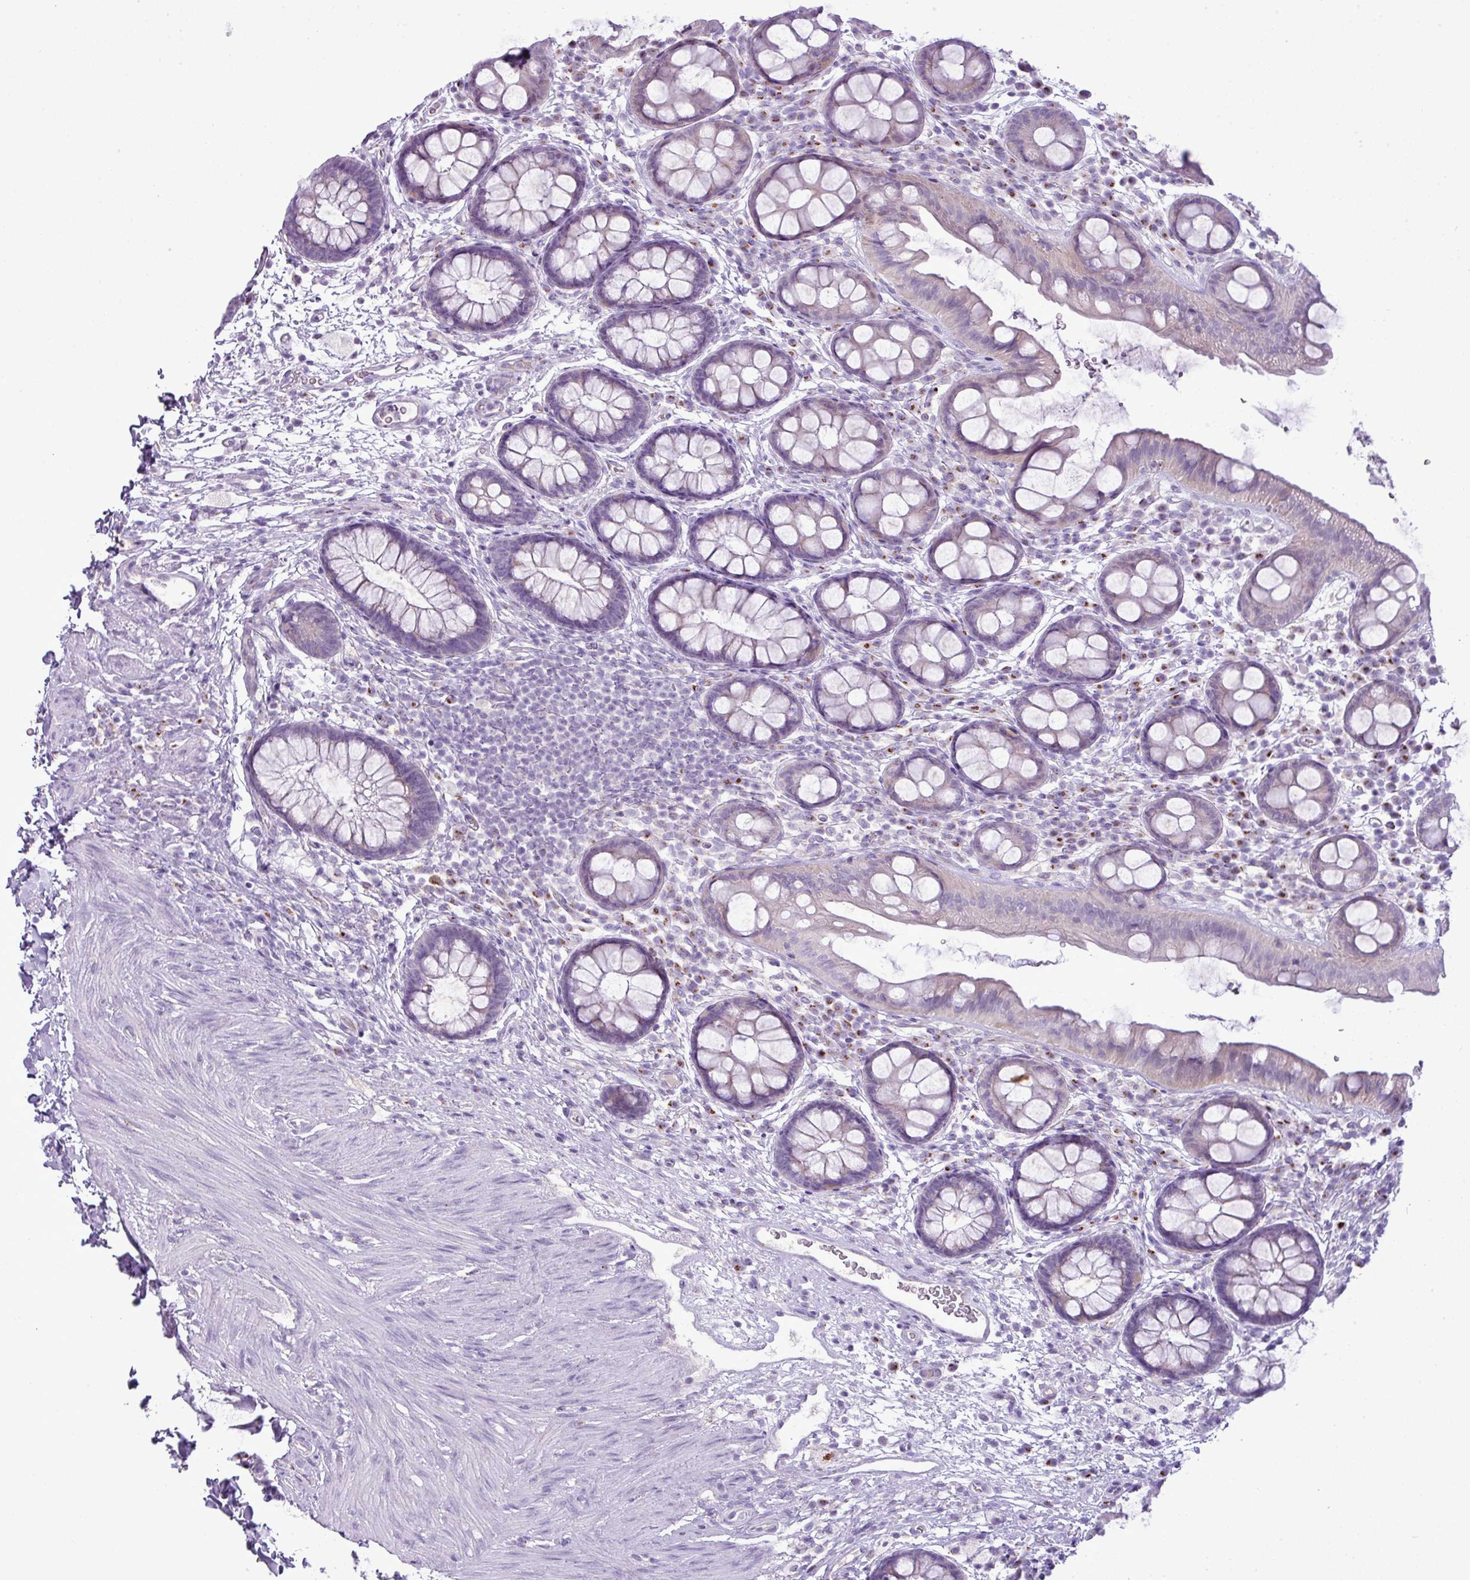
{"staining": {"intensity": "negative", "quantity": "none", "location": "none"}, "tissue": "rectum", "cell_type": "Glandular cells", "image_type": "normal", "snomed": [{"axis": "morphology", "description": "Normal tissue, NOS"}, {"axis": "topography", "description": "Rectum"}, {"axis": "topography", "description": "Peripheral nerve tissue"}], "caption": "DAB (3,3'-diaminobenzidine) immunohistochemical staining of normal rectum displays no significant positivity in glandular cells. (Immunohistochemistry (ihc), brightfield microscopy, high magnification).", "gene": "FAM43A", "patient": {"sex": "female", "age": 69}}